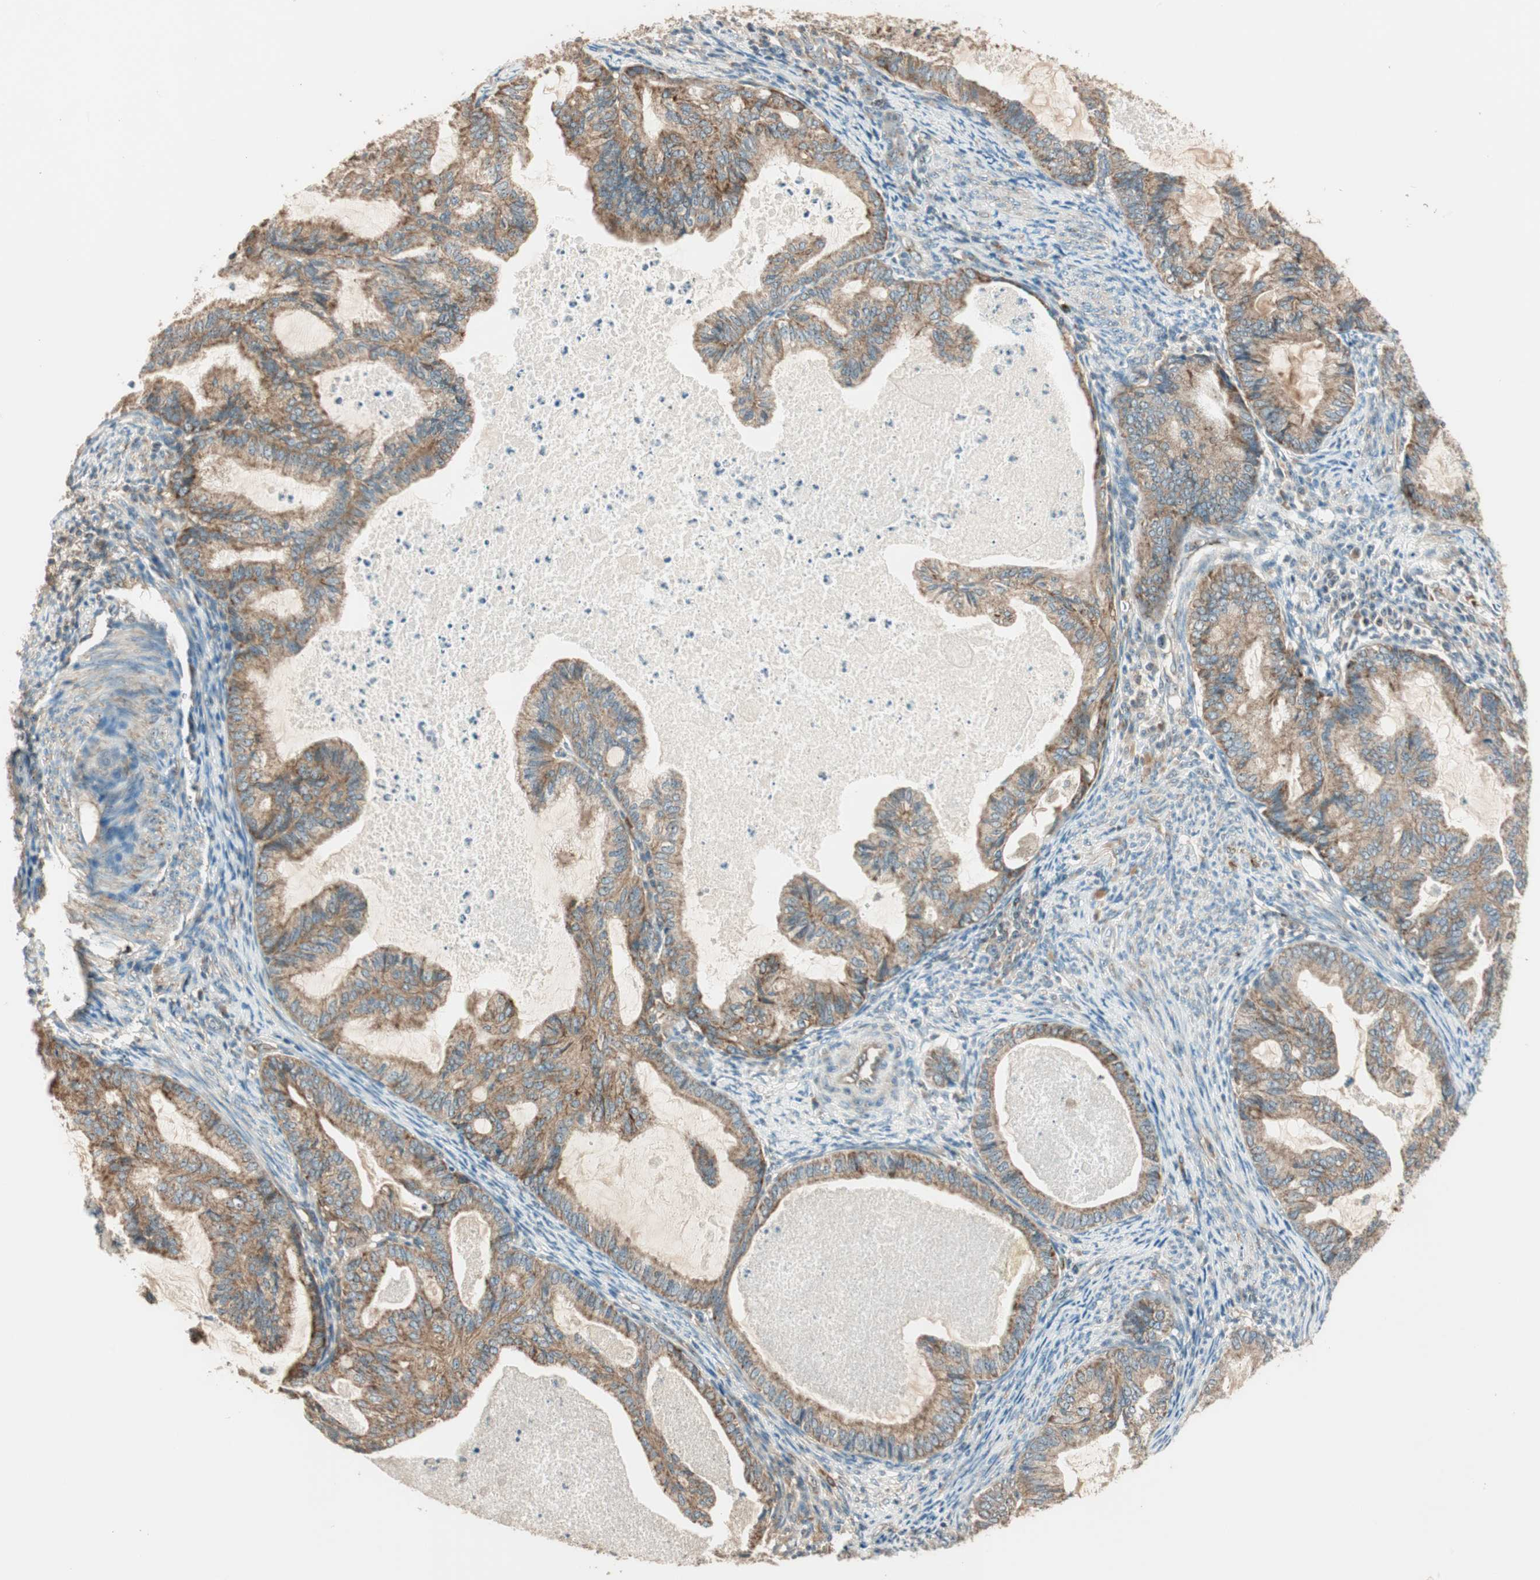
{"staining": {"intensity": "moderate", "quantity": ">75%", "location": "cytoplasmic/membranous"}, "tissue": "cervical cancer", "cell_type": "Tumor cells", "image_type": "cancer", "snomed": [{"axis": "morphology", "description": "Normal tissue, NOS"}, {"axis": "morphology", "description": "Adenocarcinoma, NOS"}, {"axis": "topography", "description": "Cervix"}, {"axis": "topography", "description": "Endometrium"}], "caption": "Protein staining of adenocarcinoma (cervical) tissue demonstrates moderate cytoplasmic/membranous positivity in about >75% of tumor cells. (Stains: DAB in brown, nuclei in blue, Microscopy: brightfield microscopy at high magnification).", "gene": "CC2D1A", "patient": {"sex": "female", "age": 86}}